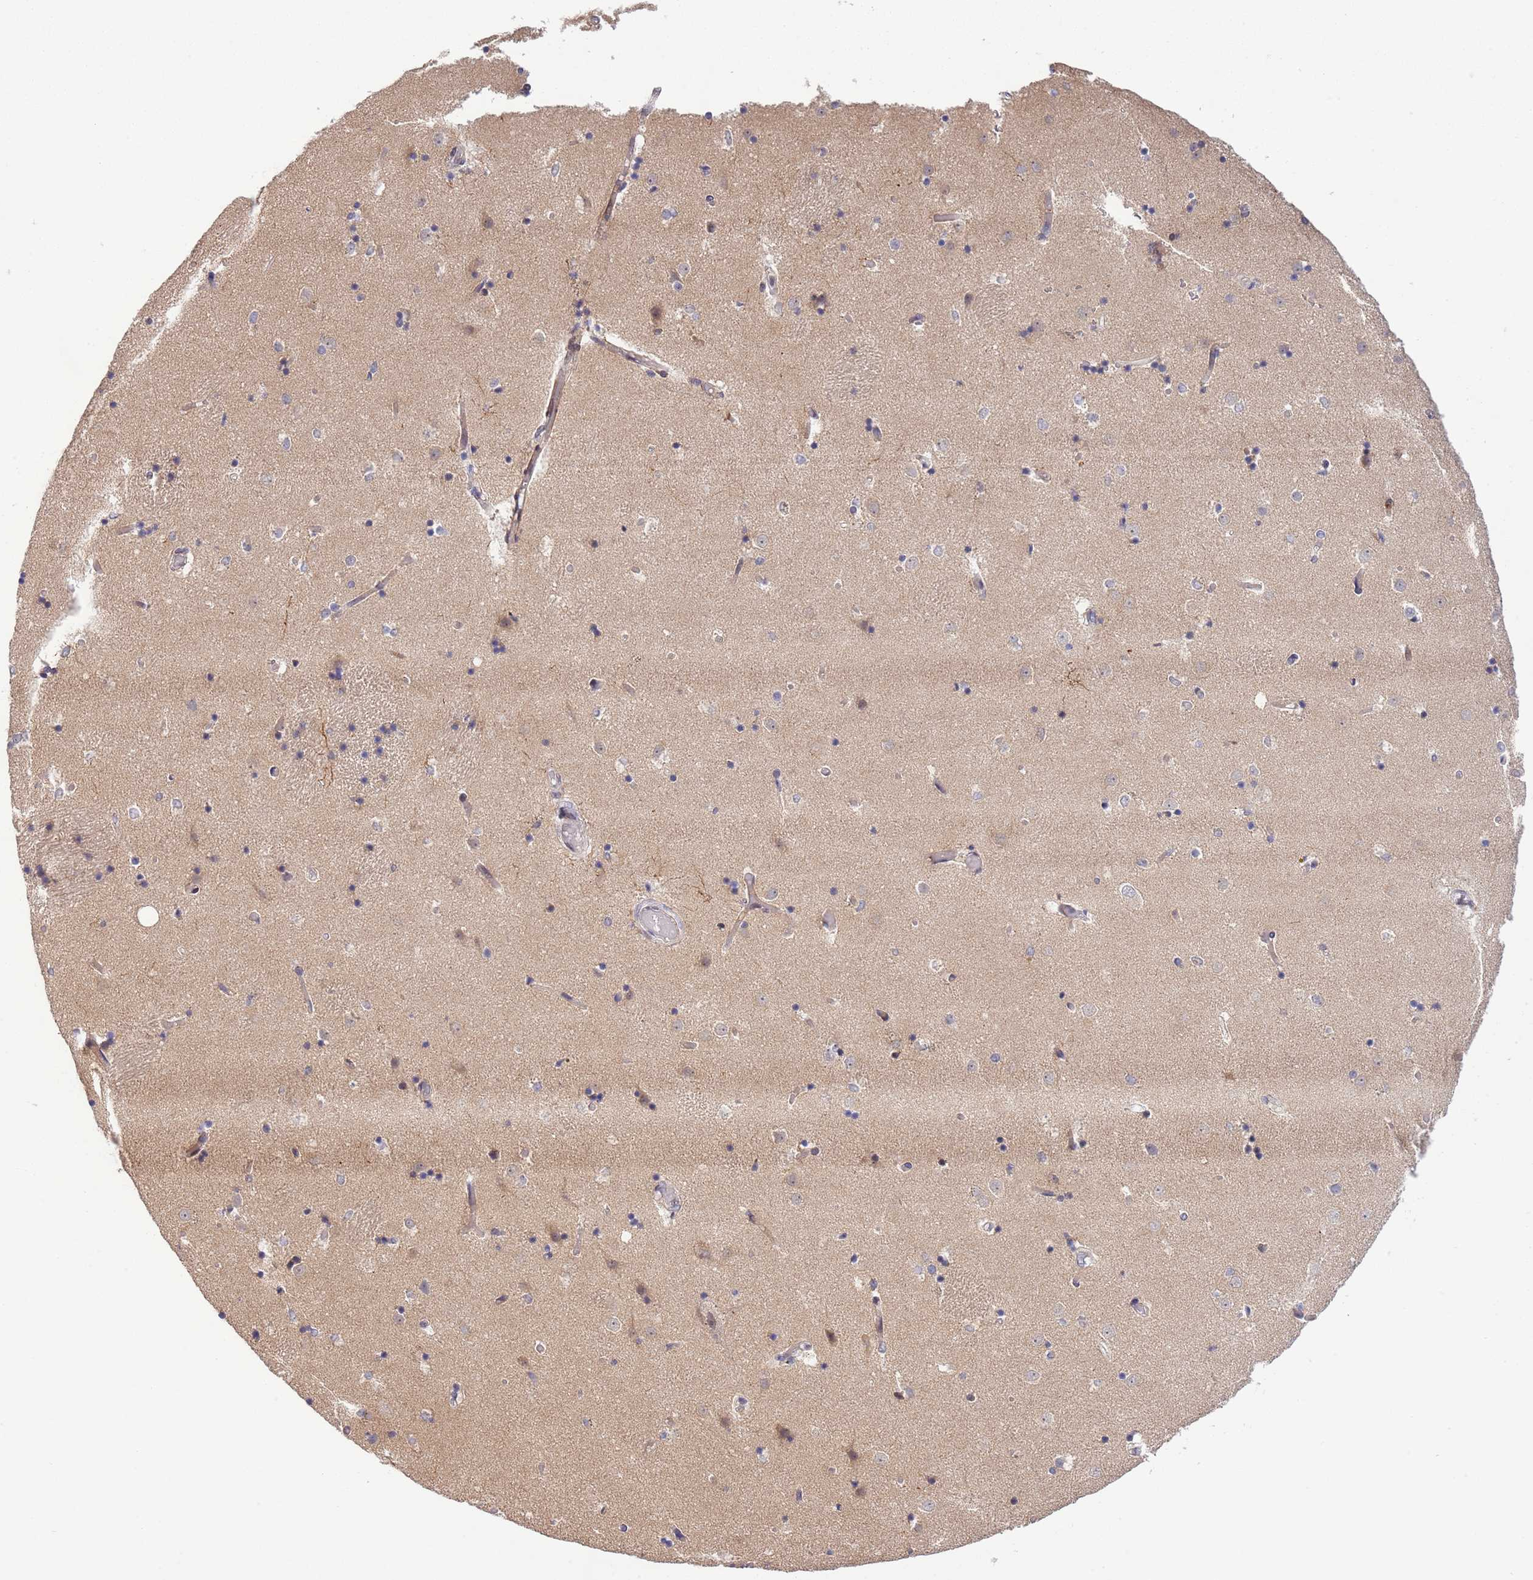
{"staining": {"intensity": "negative", "quantity": "none", "location": "none"}, "tissue": "caudate", "cell_type": "Glial cells", "image_type": "normal", "snomed": [{"axis": "morphology", "description": "Normal tissue, NOS"}, {"axis": "topography", "description": "Lateral ventricle wall"}], "caption": "An IHC image of normal caudate is shown. There is no staining in glial cells of caudate.", "gene": "TBX10", "patient": {"sex": "female", "age": 52}}